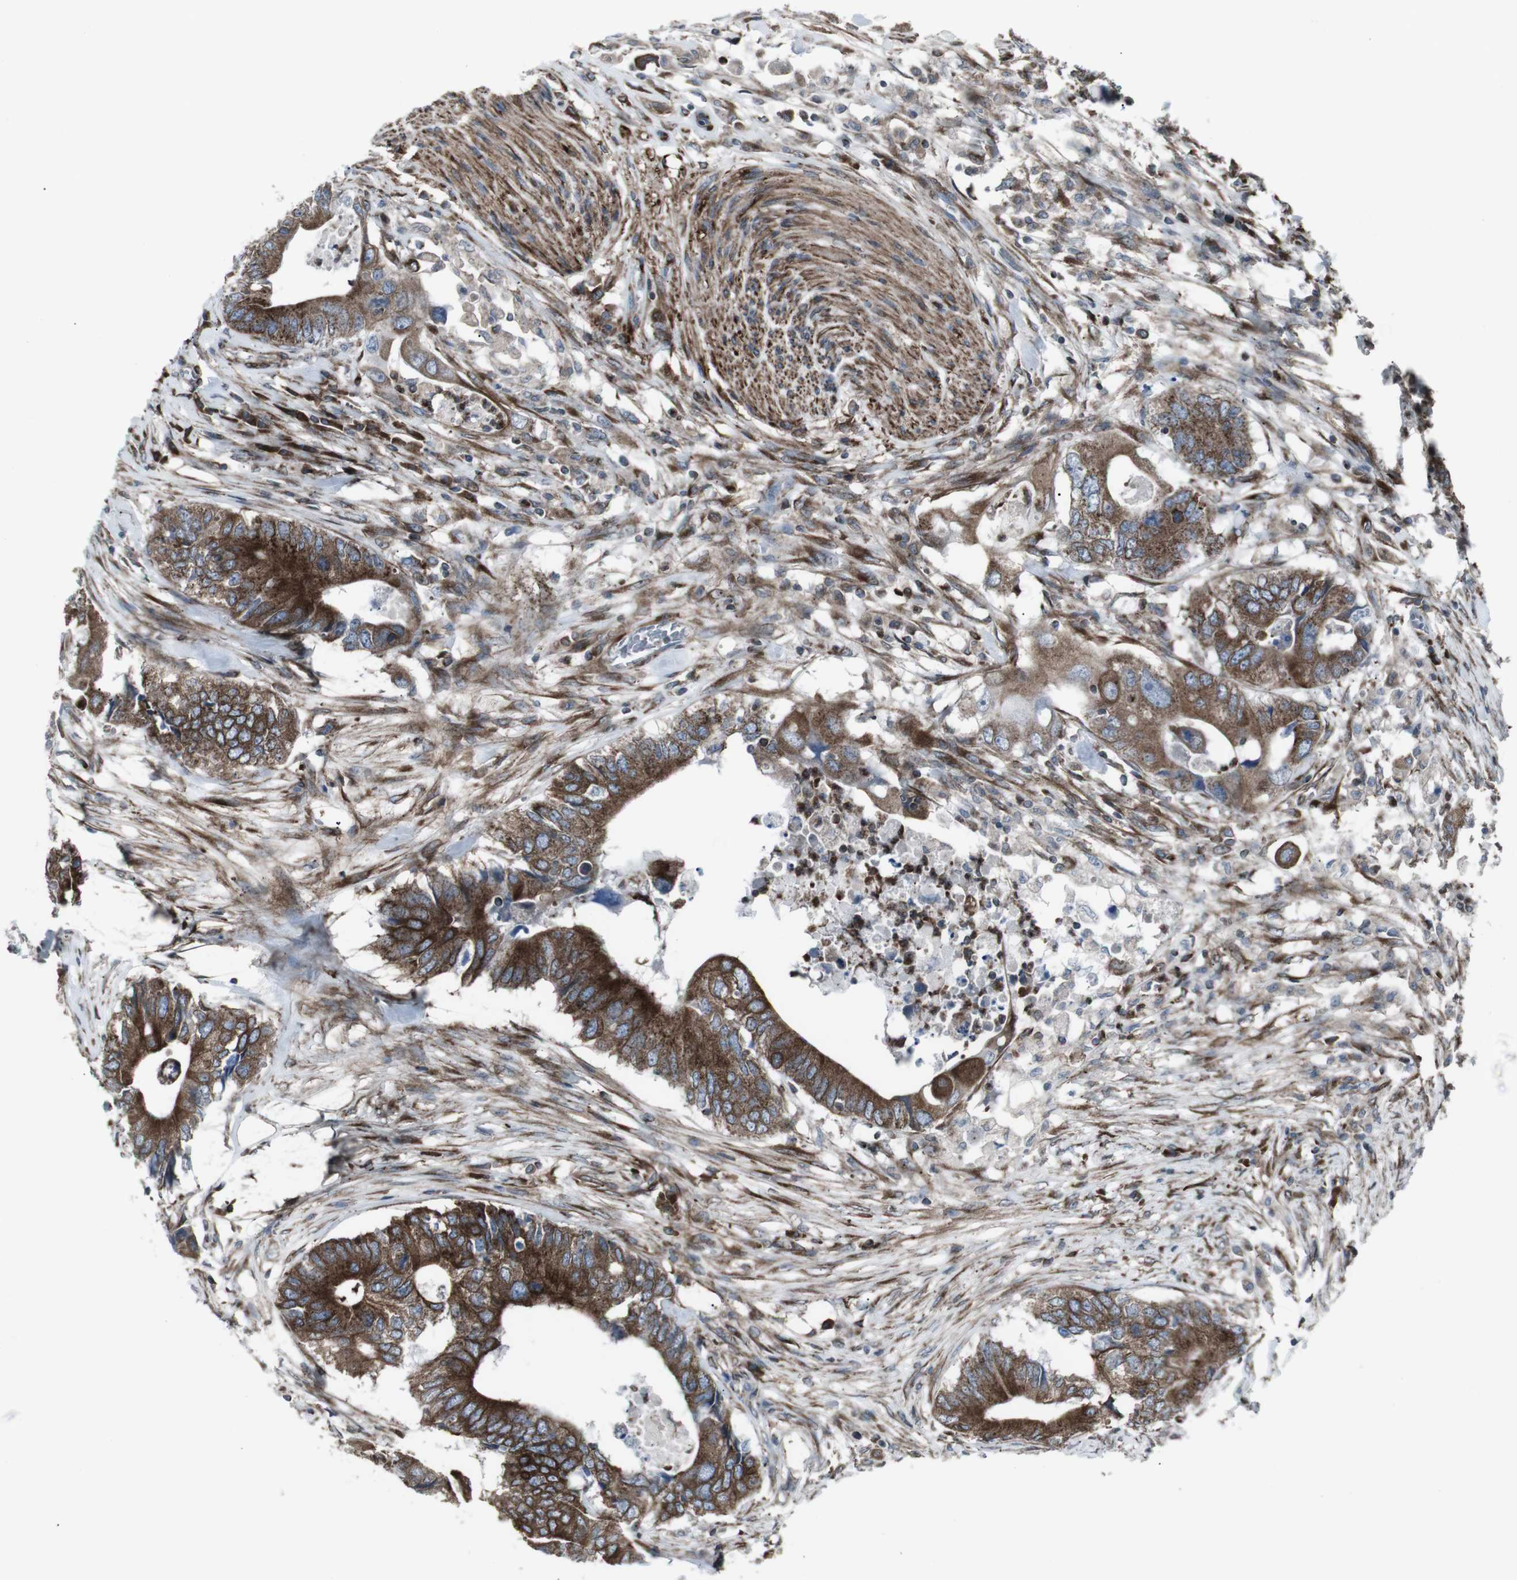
{"staining": {"intensity": "strong", "quantity": ">75%", "location": "cytoplasmic/membranous"}, "tissue": "colorectal cancer", "cell_type": "Tumor cells", "image_type": "cancer", "snomed": [{"axis": "morphology", "description": "Adenocarcinoma, NOS"}, {"axis": "topography", "description": "Colon"}], "caption": "Protein expression analysis of adenocarcinoma (colorectal) reveals strong cytoplasmic/membranous expression in approximately >75% of tumor cells.", "gene": "LNPK", "patient": {"sex": "male", "age": 71}}